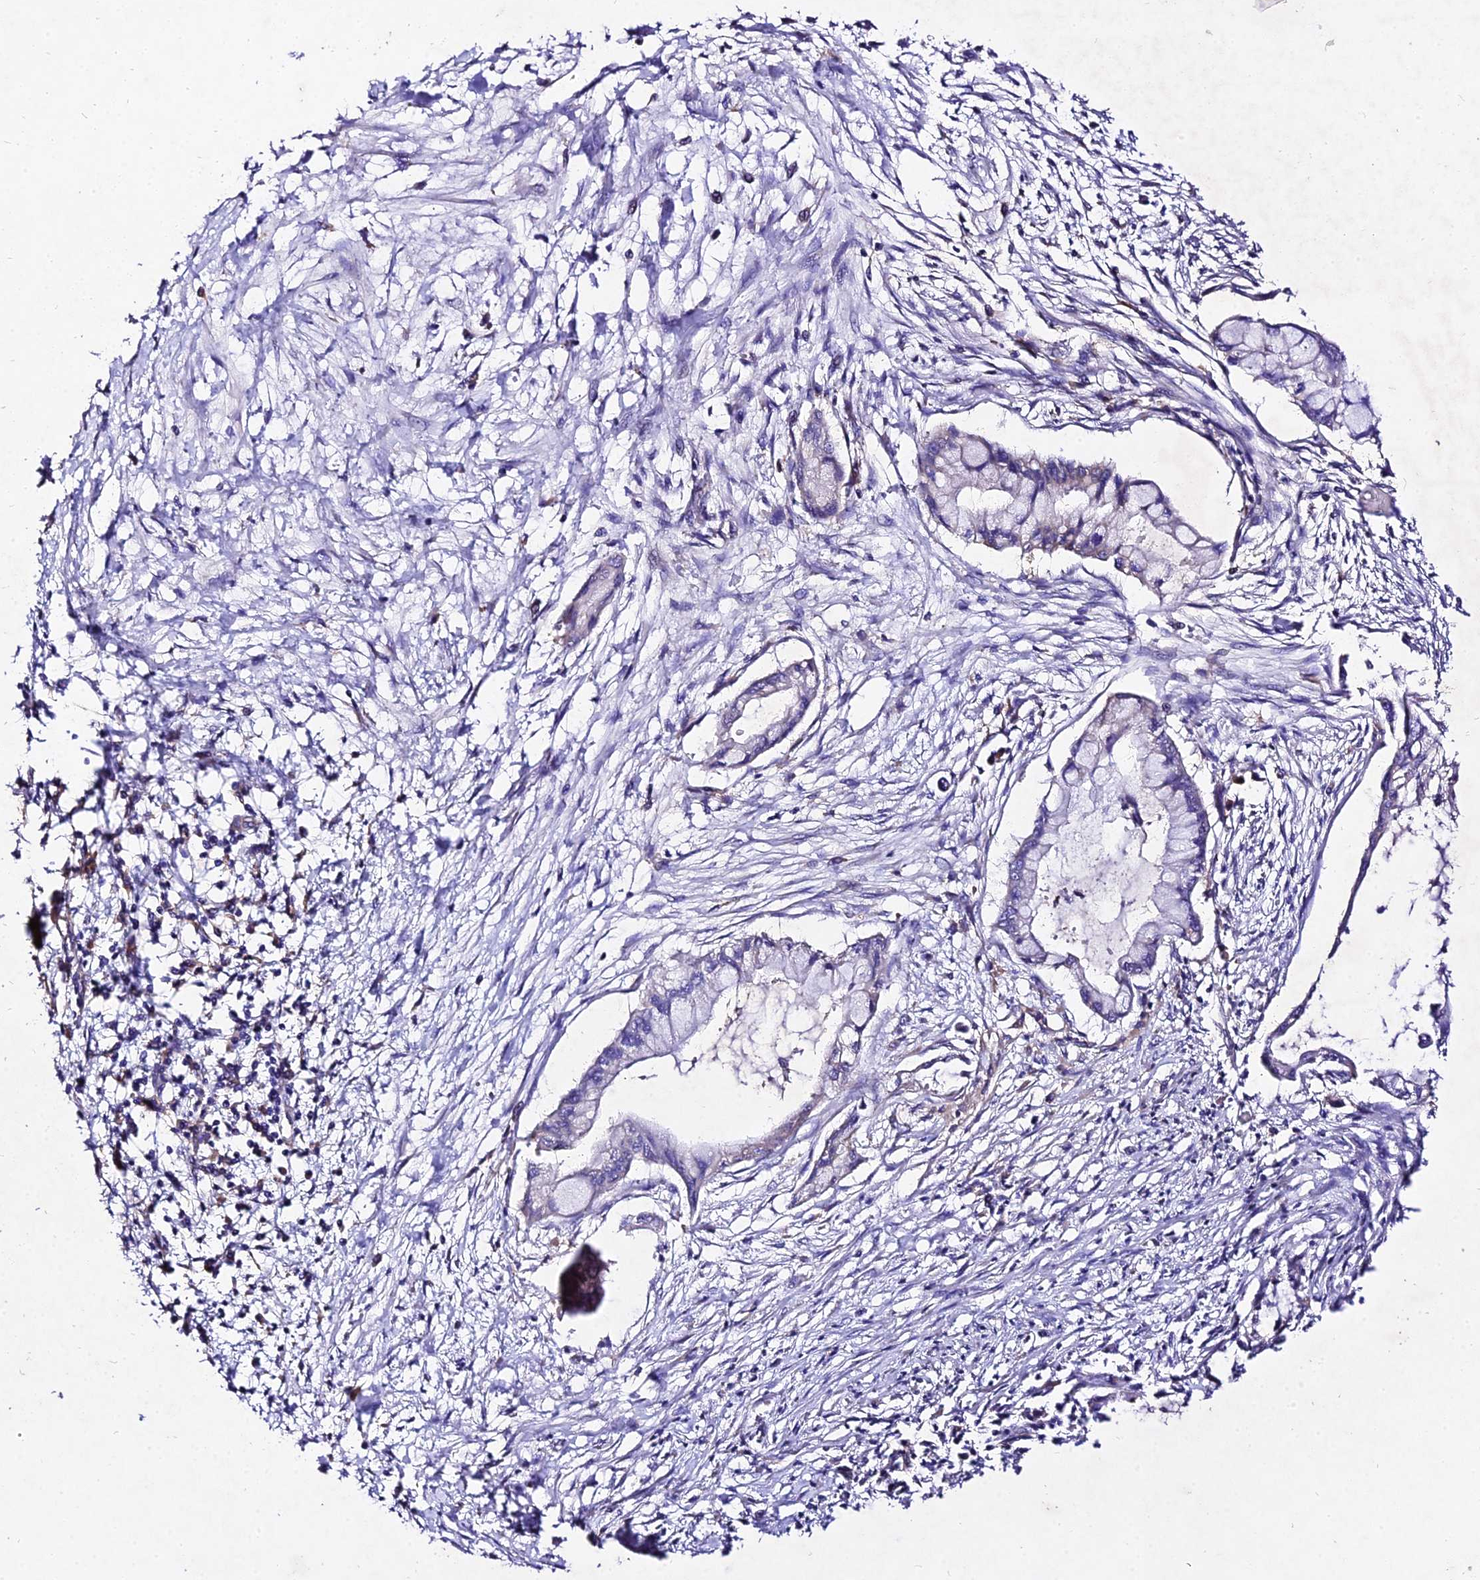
{"staining": {"intensity": "weak", "quantity": "<25%", "location": "cytoplasmic/membranous"}, "tissue": "pancreatic cancer", "cell_type": "Tumor cells", "image_type": "cancer", "snomed": [{"axis": "morphology", "description": "Adenocarcinoma, NOS"}, {"axis": "topography", "description": "Pancreas"}], "caption": "The histopathology image shows no significant staining in tumor cells of pancreatic cancer. The staining was performed using DAB (3,3'-diaminobenzidine) to visualize the protein expression in brown, while the nuclei were stained in blue with hematoxylin (Magnification: 20x).", "gene": "AP3M2", "patient": {"sex": "male", "age": 48}}